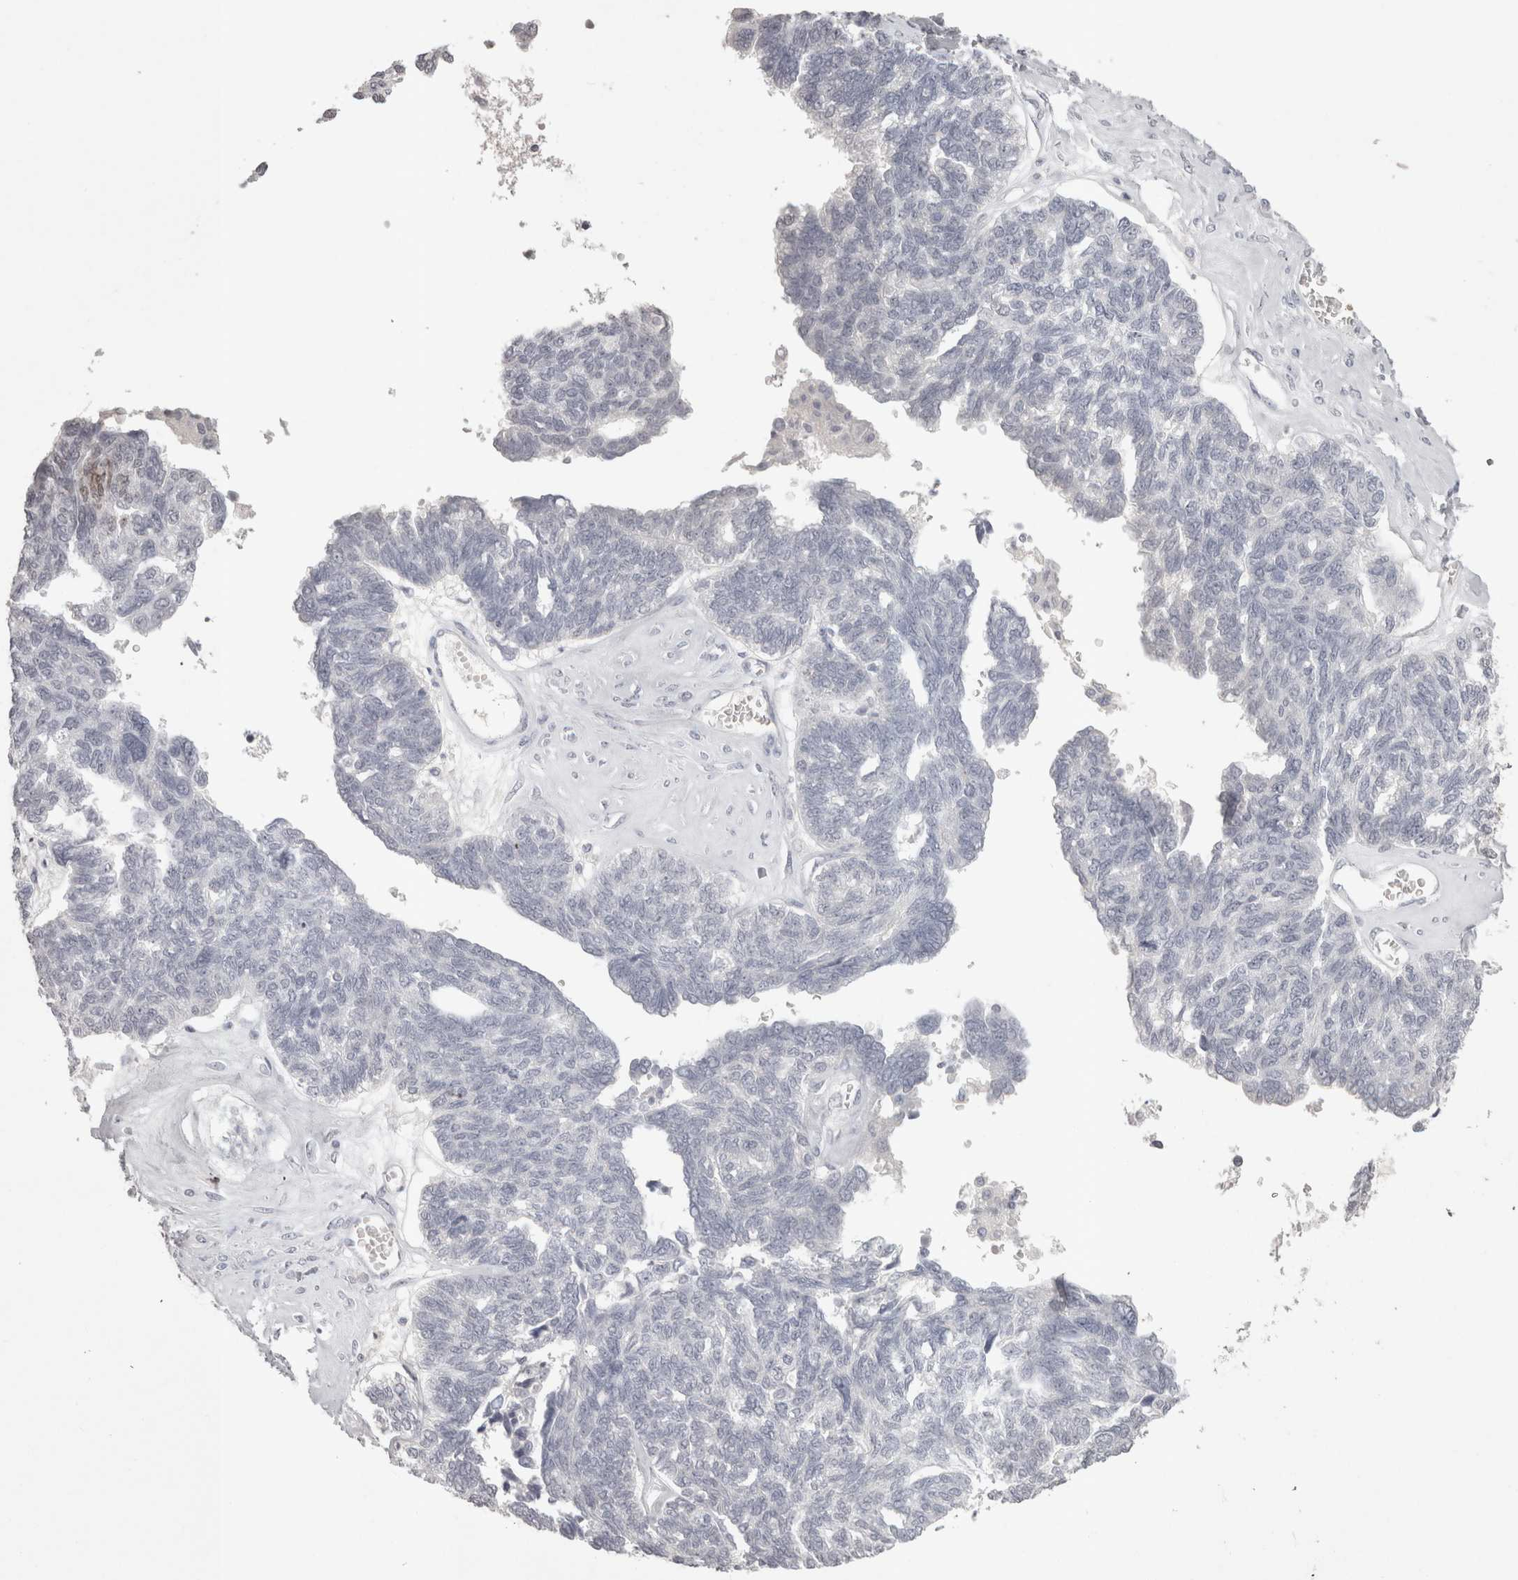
{"staining": {"intensity": "negative", "quantity": "none", "location": "none"}, "tissue": "ovarian cancer", "cell_type": "Tumor cells", "image_type": "cancer", "snomed": [{"axis": "morphology", "description": "Cystadenocarcinoma, serous, NOS"}, {"axis": "topography", "description": "Ovary"}], "caption": "Tumor cells show no significant positivity in ovarian cancer. (Immunohistochemistry (ihc), brightfield microscopy, high magnification).", "gene": "LAX1", "patient": {"sex": "female", "age": 79}}